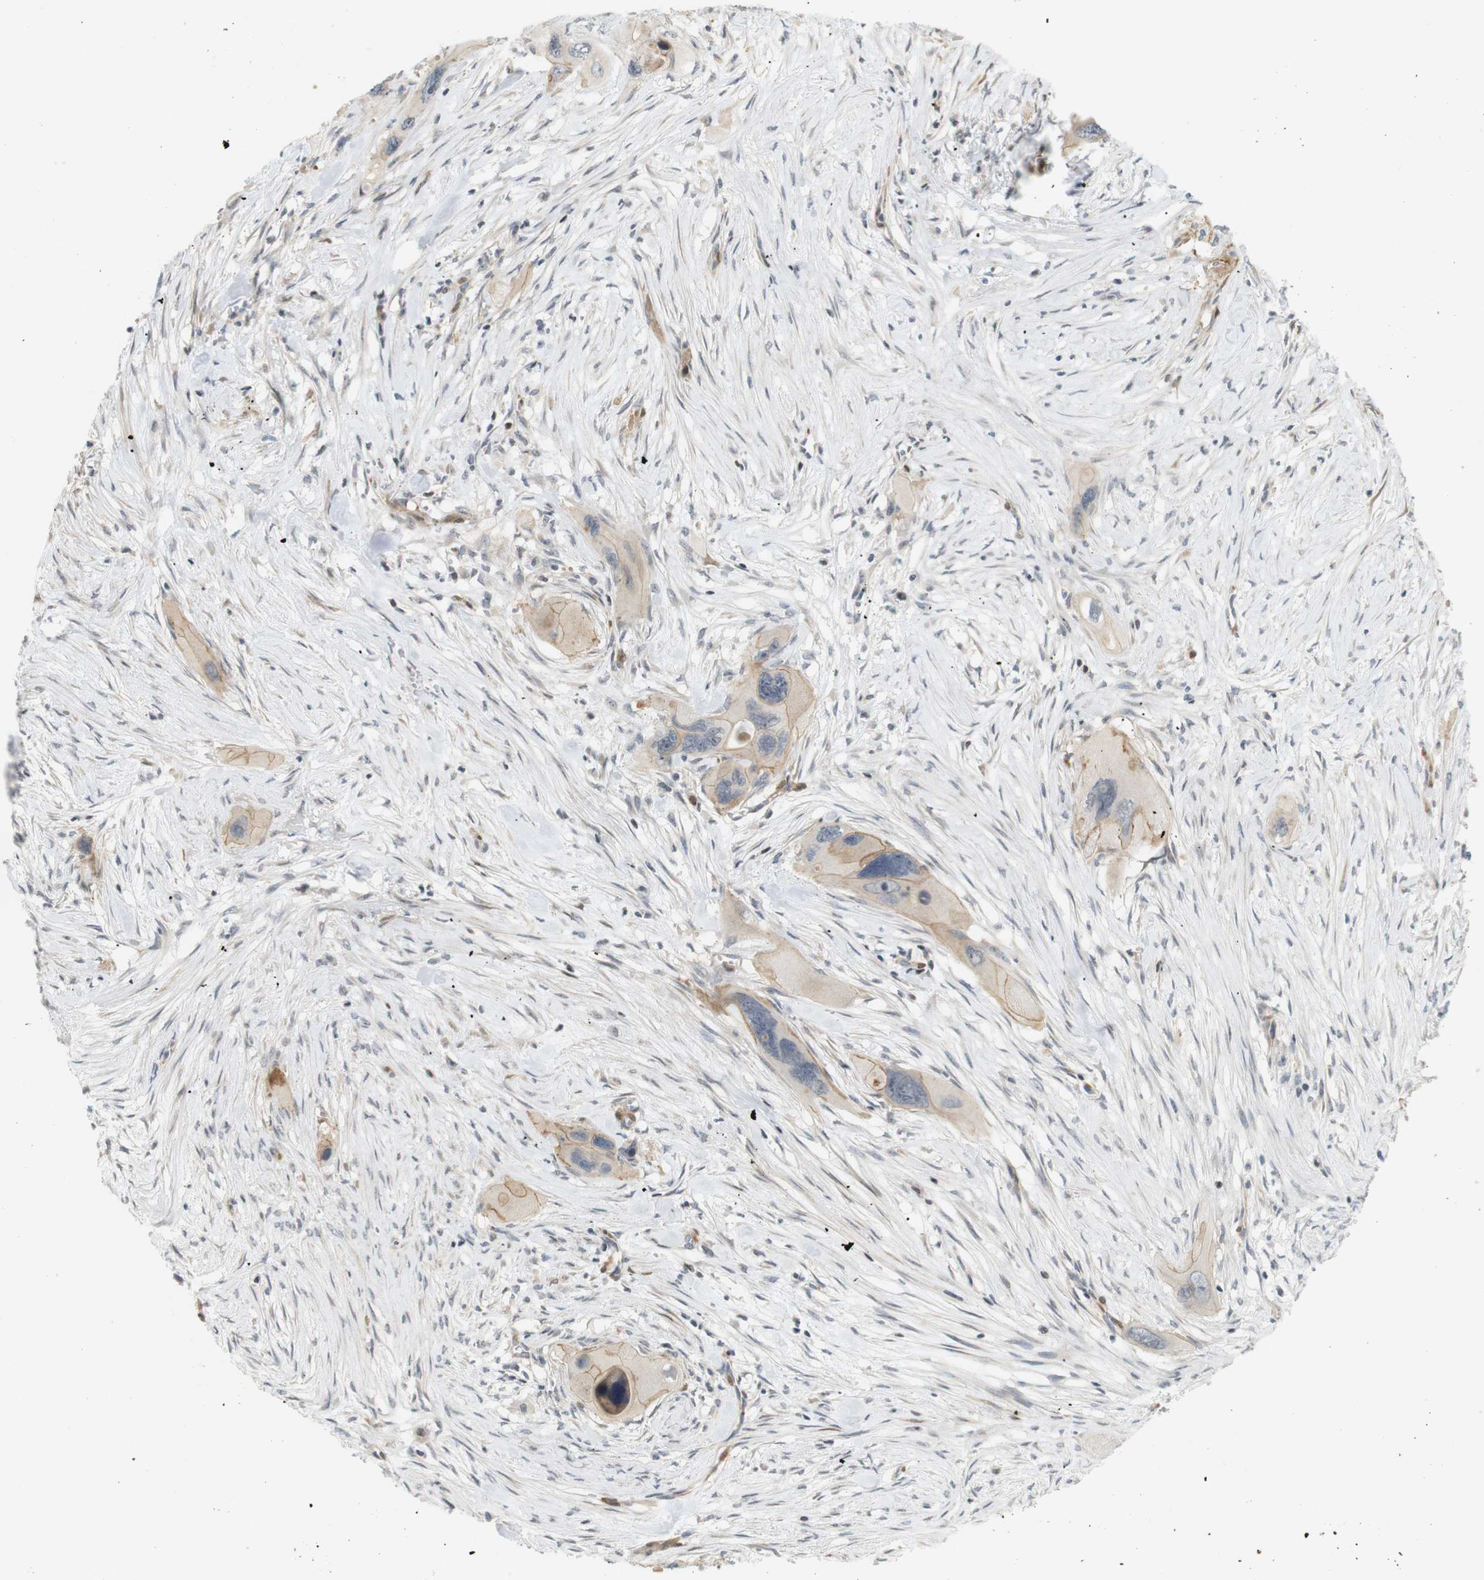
{"staining": {"intensity": "weak", "quantity": ">75%", "location": "cytoplasmic/membranous"}, "tissue": "pancreatic cancer", "cell_type": "Tumor cells", "image_type": "cancer", "snomed": [{"axis": "morphology", "description": "Adenocarcinoma, NOS"}, {"axis": "topography", "description": "Pancreas"}], "caption": "Immunohistochemical staining of human pancreatic cancer (adenocarcinoma) demonstrates low levels of weak cytoplasmic/membranous protein positivity in about >75% of tumor cells. Using DAB (brown) and hematoxylin (blue) stains, captured at high magnification using brightfield microscopy.", "gene": "PPP1R14A", "patient": {"sex": "male", "age": 73}}